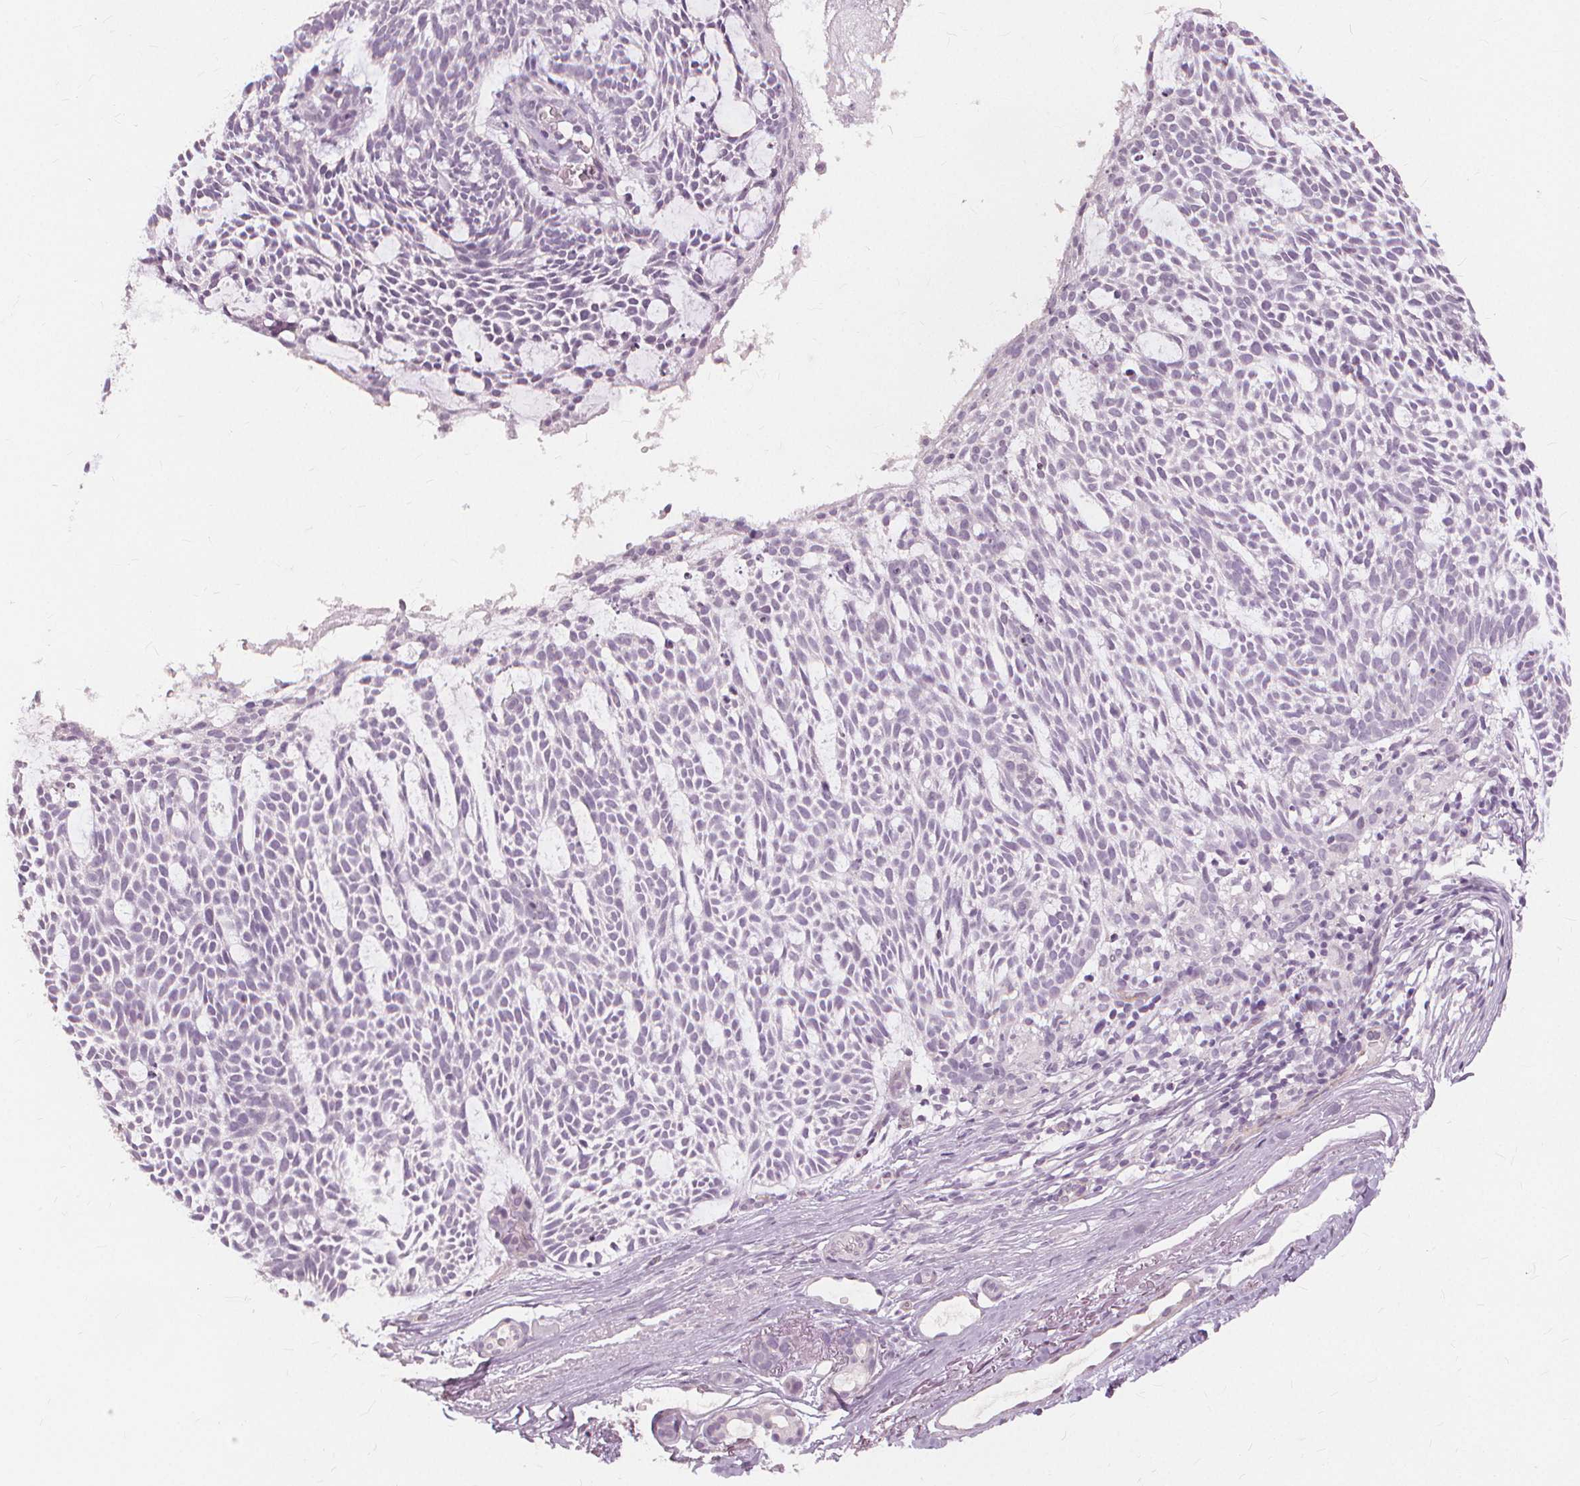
{"staining": {"intensity": "negative", "quantity": "none", "location": "none"}, "tissue": "skin cancer", "cell_type": "Tumor cells", "image_type": "cancer", "snomed": [{"axis": "morphology", "description": "Basal cell carcinoma"}, {"axis": "topography", "description": "Skin"}], "caption": "Human skin cancer stained for a protein using immunohistochemistry demonstrates no expression in tumor cells.", "gene": "SFTPD", "patient": {"sex": "male", "age": 83}}